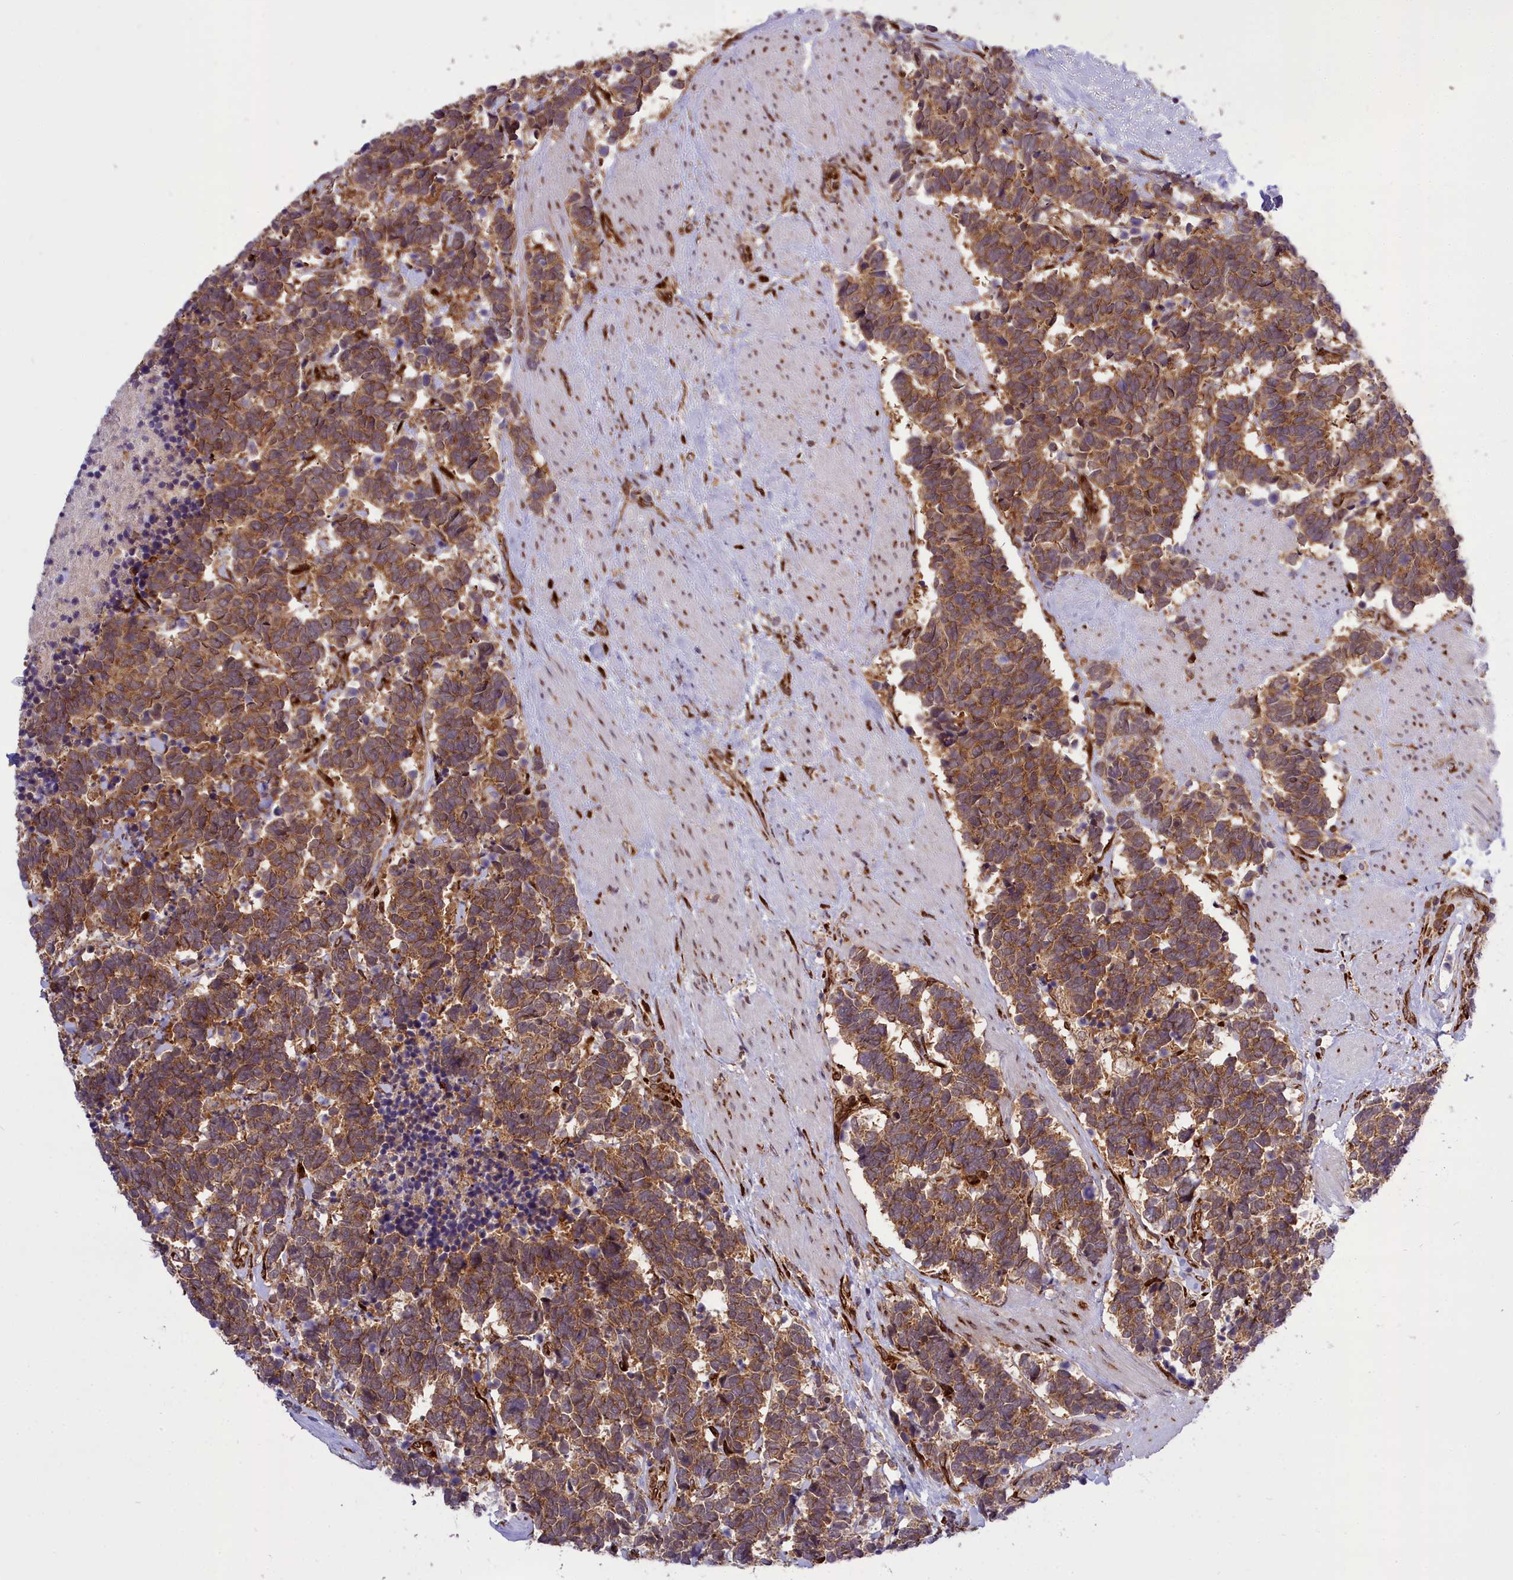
{"staining": {"intensity": "moderate", "quantity": ">75%", "location": "cytoplasmic/membranous"}, "tissue": "carcinoid", "cell_type": "Tumor cells", "image_type": "cancer", "snomed": [{"axis": "morphology", "description": "Carcinoma, NOS"}, {"axis": "morphology", "description": "Carcinoid, malignant, NOS"}, {"axis": "topography", "description": "Prostate"}], "caption": "An IHC micrograph of neoplastic tissue is shown. Protein staining in brown shows moderate cytoplasmic/membranous positivity in carcinoid within tumor cells.", "gene": "DHCR7", "patient": {"sex": "male", "age": 57}}